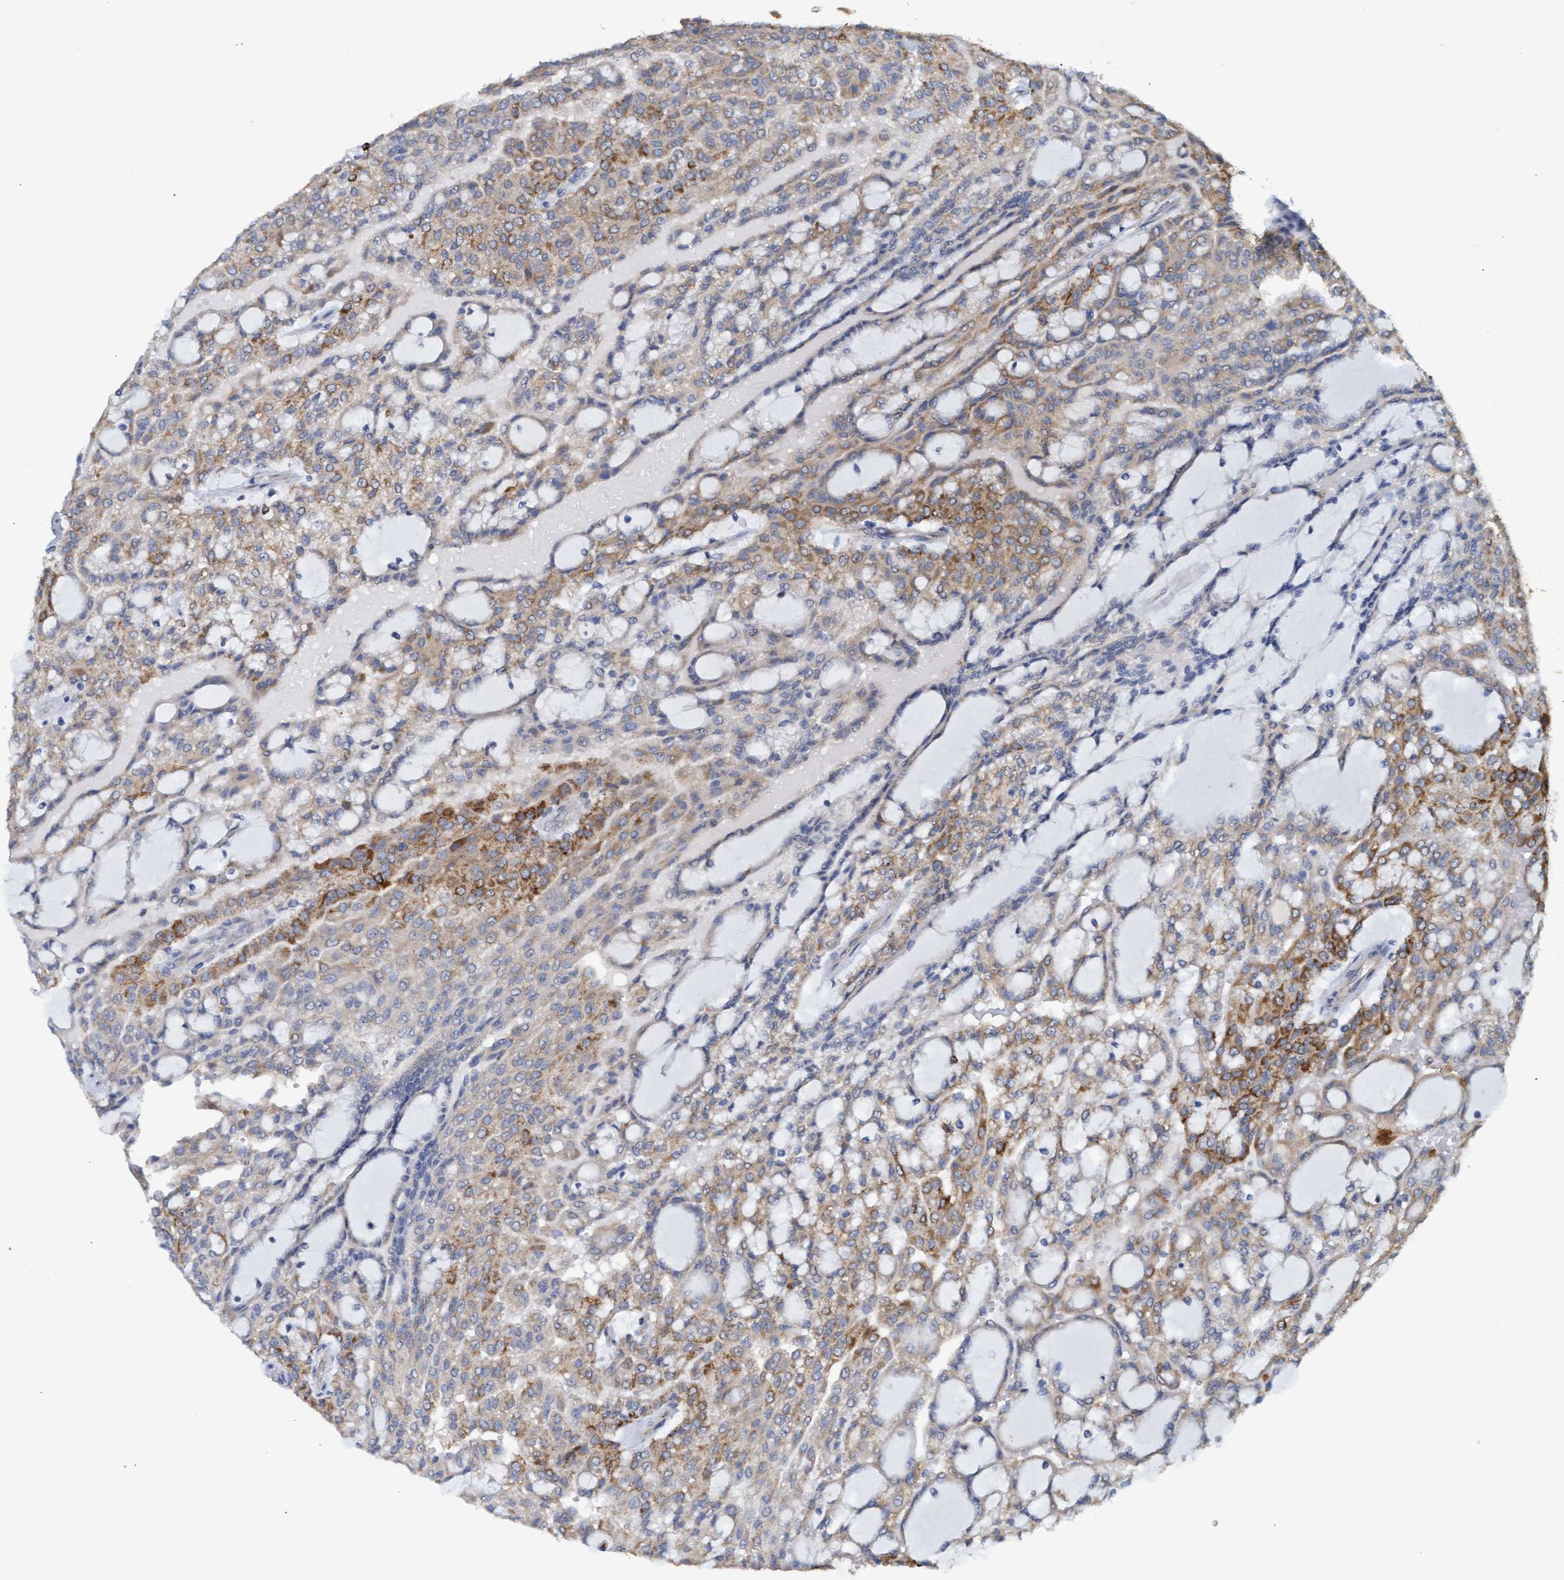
{"staining": {"intensity": "moderate", "quantity": "25%-75%", "location": "cytoplasmic/membranous"}, "tissue": "renal cancer", "cell_type": "Tumor cells", "image_type": "cancer", "snomed": [{"axis": "morphology", "description": "Adenocarcinoma, NOS"}, {"axis": "topography", "description": "Kidney"}], "caption": "A micrograph of human adenocarcinoma (renal) stained for a protein displays moderate cytoplasmic/membranous brown staining in tumor cells.", "gene": "LRSAM1", "patient": {"sex": "male", "age": 63}}